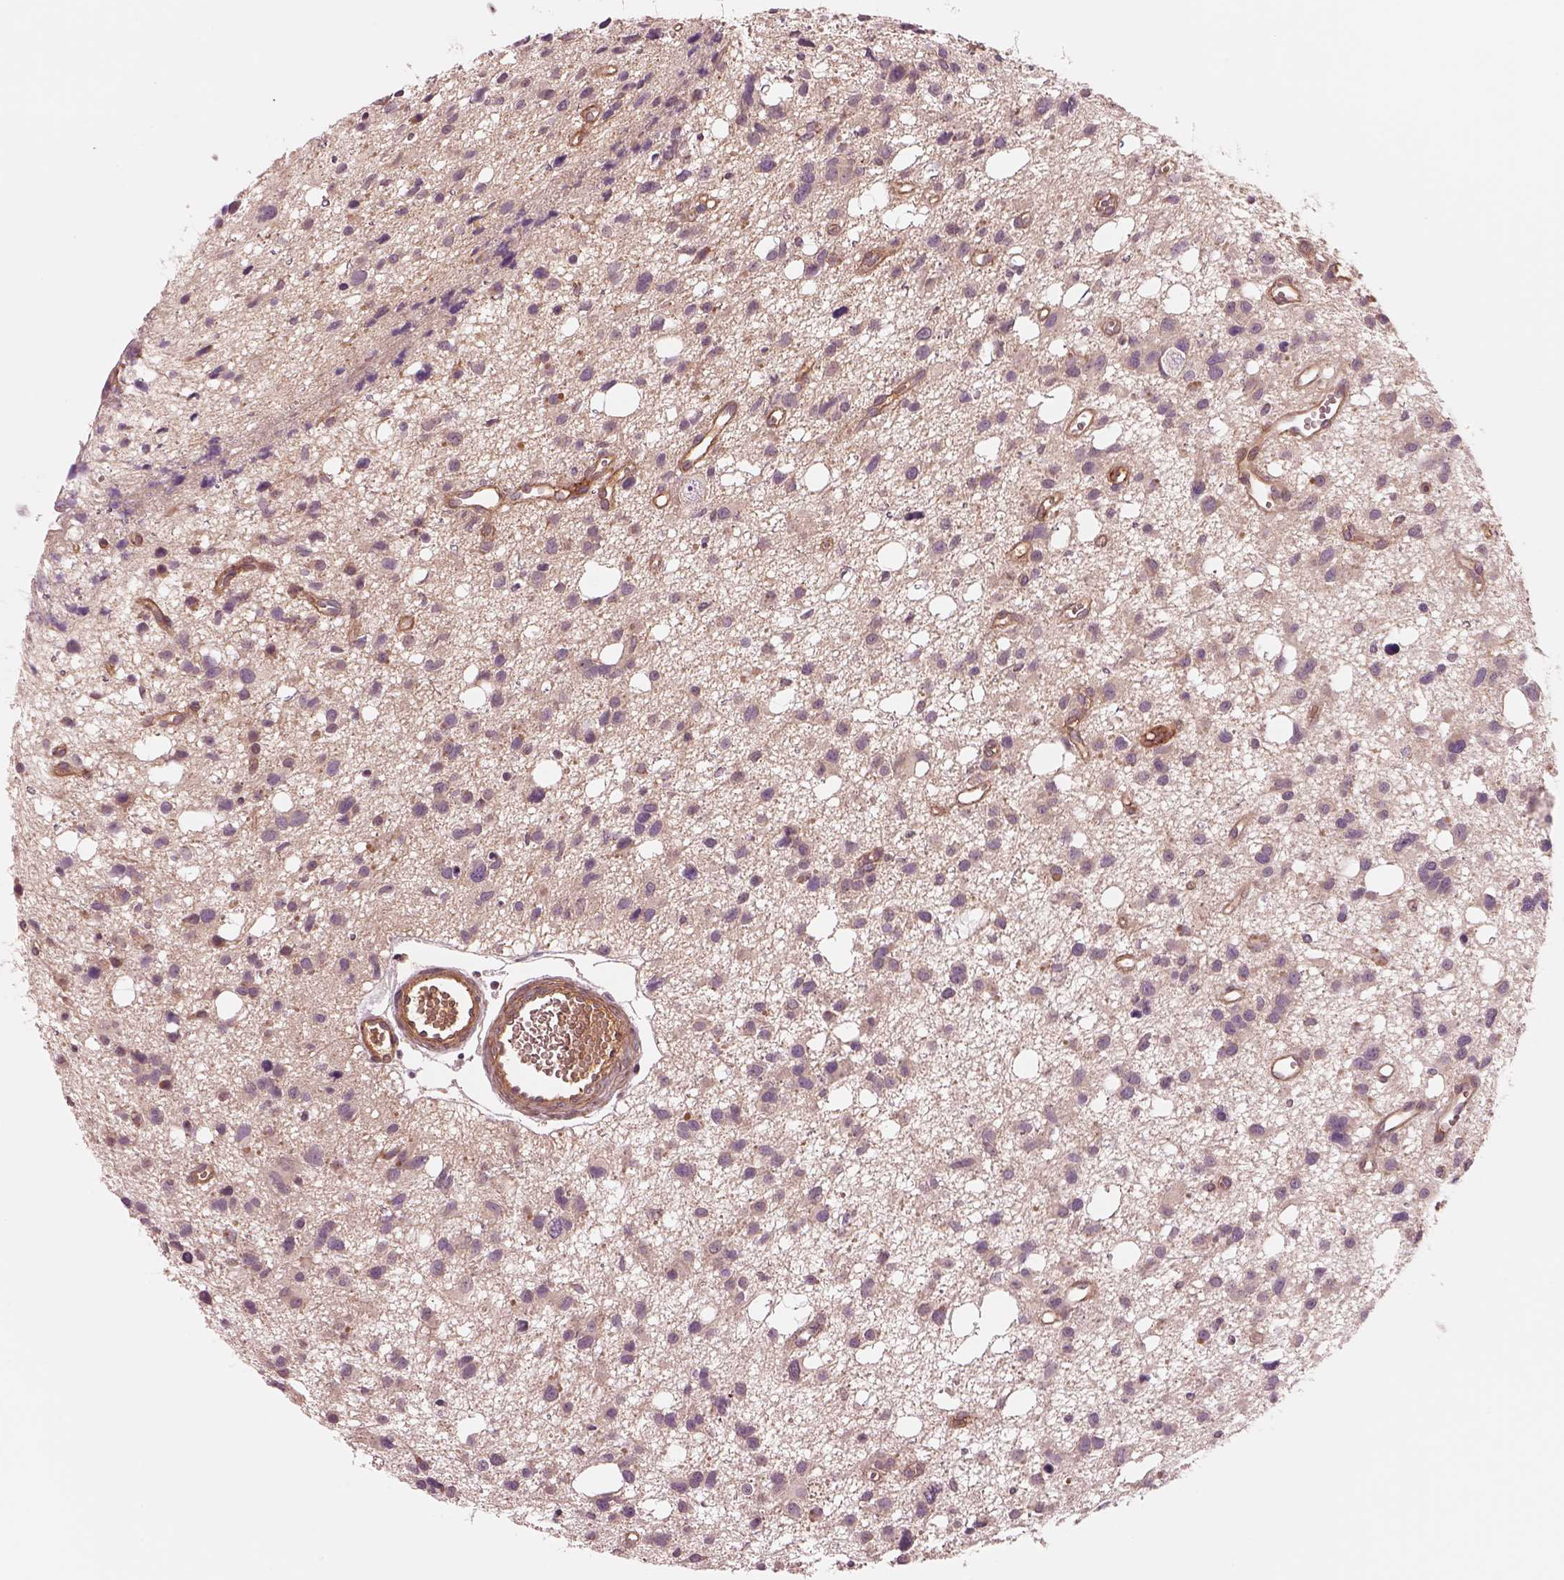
{"staining": {"intensity": "negative", "quantity": "none", "location": "none"}, "tissue": "glioma", "cell_type": "Tumor cells", "image_type": "cancer", "snomed": [{"axis": "morphology", "description": "Glioma, malignant, High grade"}, {"axis": "topography", "description": "Brain"}], "caption": "Immunohistochemistry histopathology image of neoplastic tissue: malignant high-grade glioma stained with DAB (3,3'-diaminobenzidine) shows no significant protein expression in tumor cells.", "gene": "ASCC2", "patient": {"sex": "male", "age": 23}}